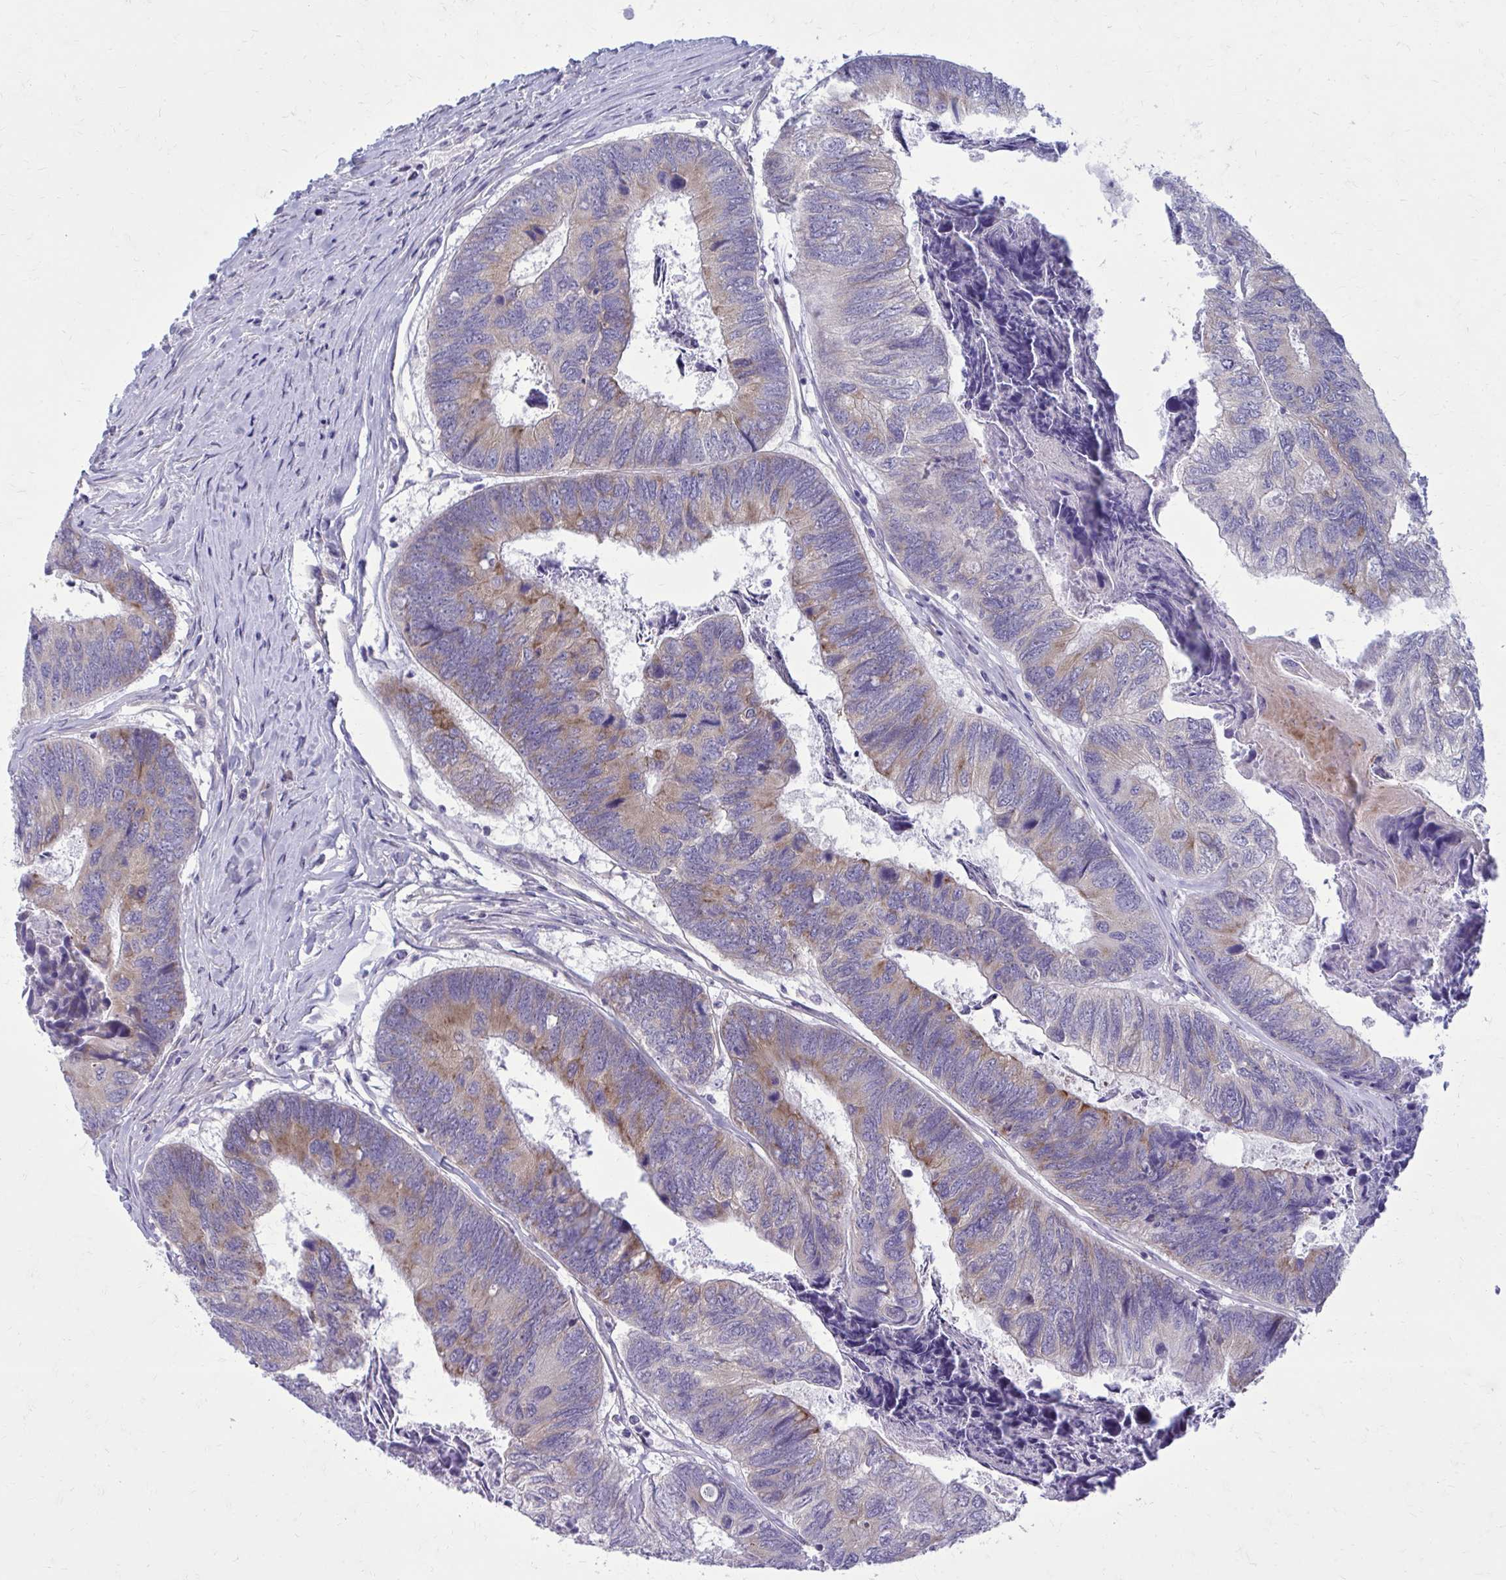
{"staining": {"intensity": "moderate", "quantity": "25%-75%", "location": "cytoplasmic/membranous"}, "tissue": "colorectal cancer", "cell_type": "Tumor cells", "image_type": "cancer", "snomed": [{"axis": "morphology", "description": "Adenocarcinoma, NOS"}, {"axis": "topography", "description": "Colon"}], "caption": "IHC histopathology image of neoplastic tissue: colorectal cancer (adenocarcinoma) stained using immunohistochemistry exhibits medium levels of moderate protein expression localized specifically in the cytoplasmic/membranous of tumor cells, appearing as a cytoplasmic/membranous brown color.", "gene": "GIGYF2", "patient": {"sex": "female", "age": 67}}